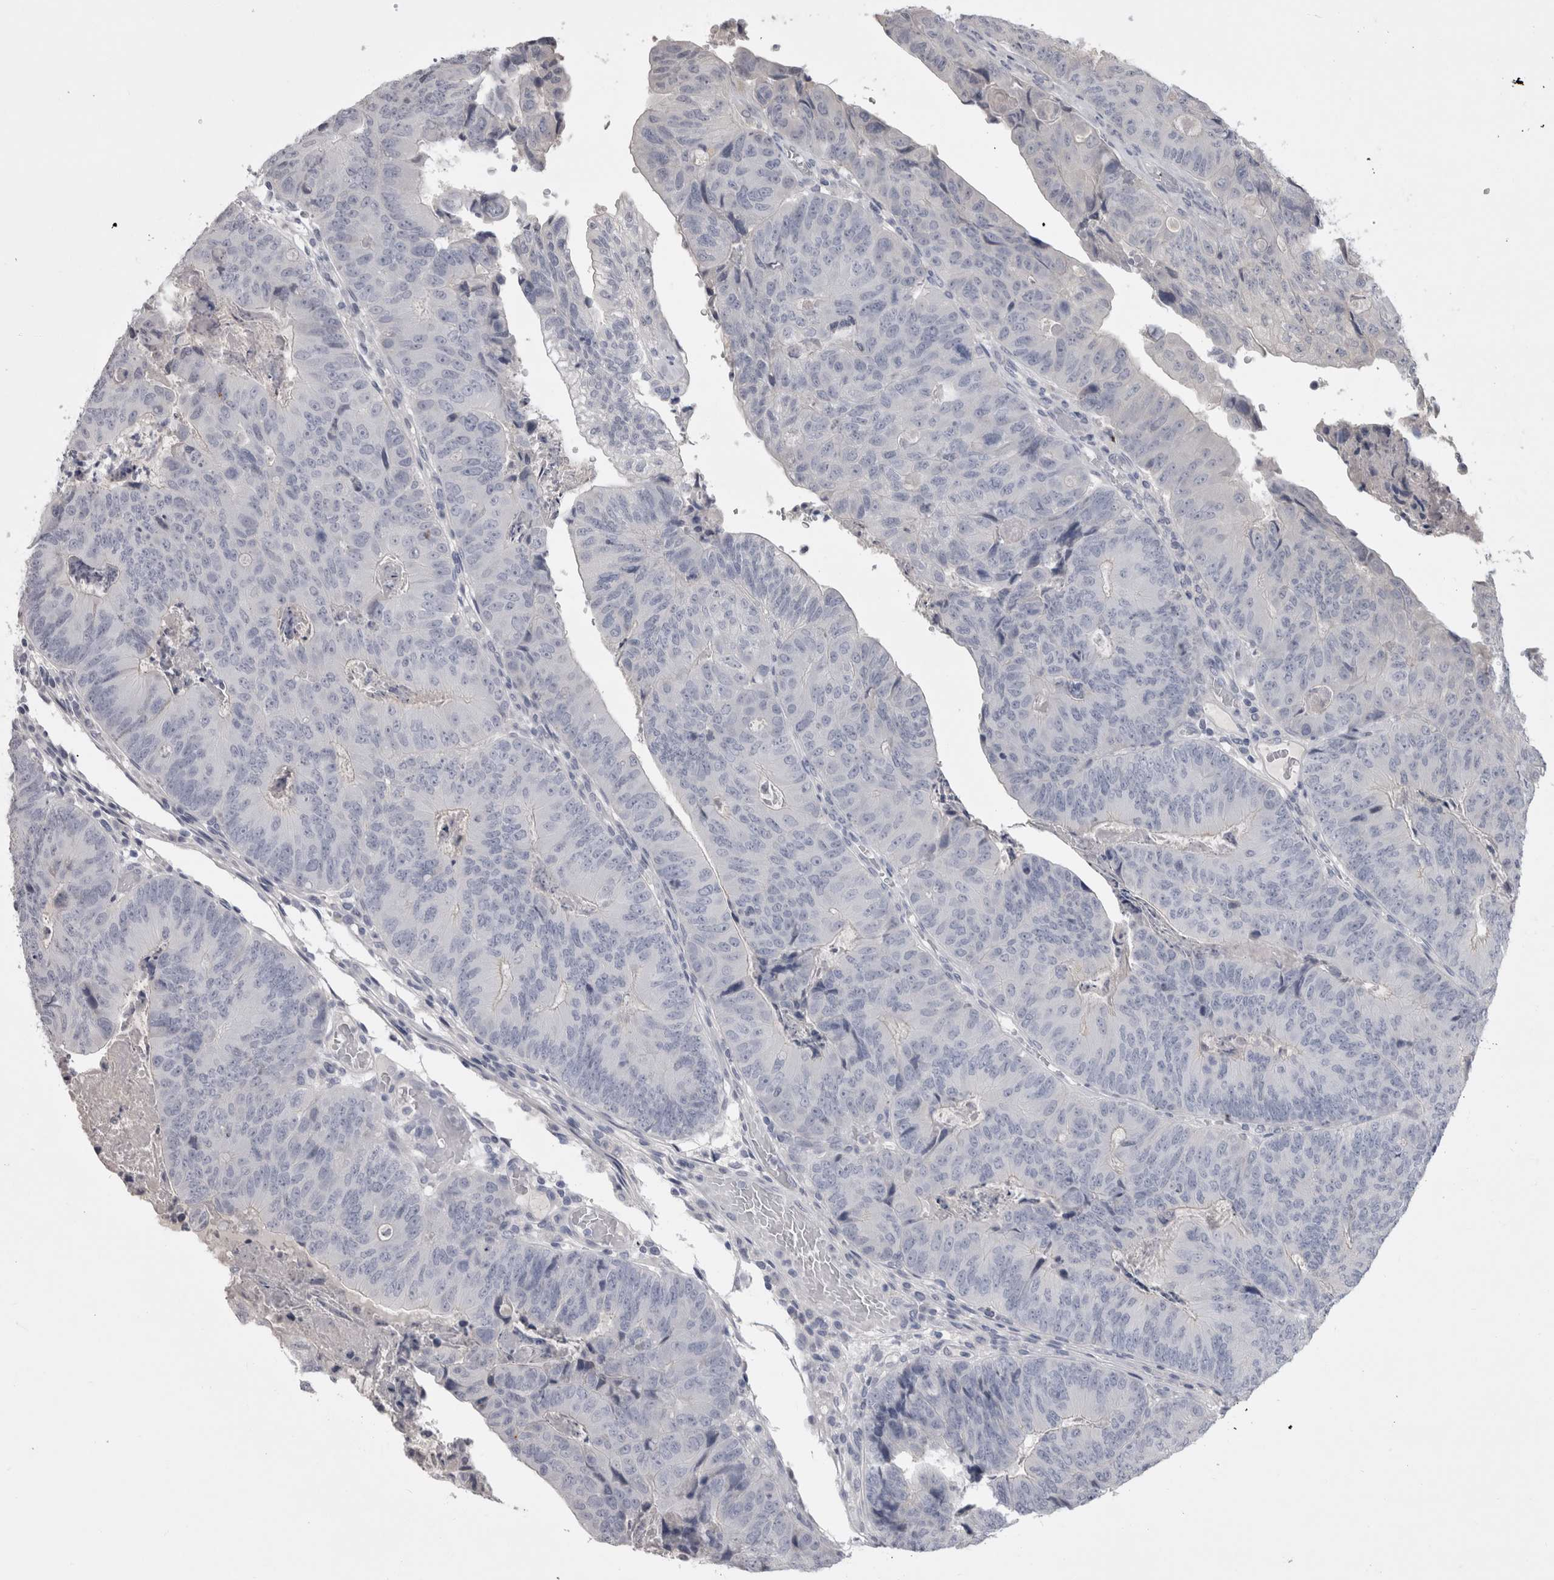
{"staining": {"intensity": "negative", "quantity": "none", "location": "none"}, "tissue": "colorectal cancer", "cell_type": "Tumor cells", "image_type": "cancer", "snomed": [{"axis": "morphology", "description": "Adenocarcinoma, NOS"}, {"axis": "topography", "description": "Colon"}], "caption": "IHC image of colorectal cancer (adenocarcinoma) stained for a protein (brown), which shows no expression in tumor cells.", "gene": "ADAM2", "patient": {"sex": "female", "age": 67}}